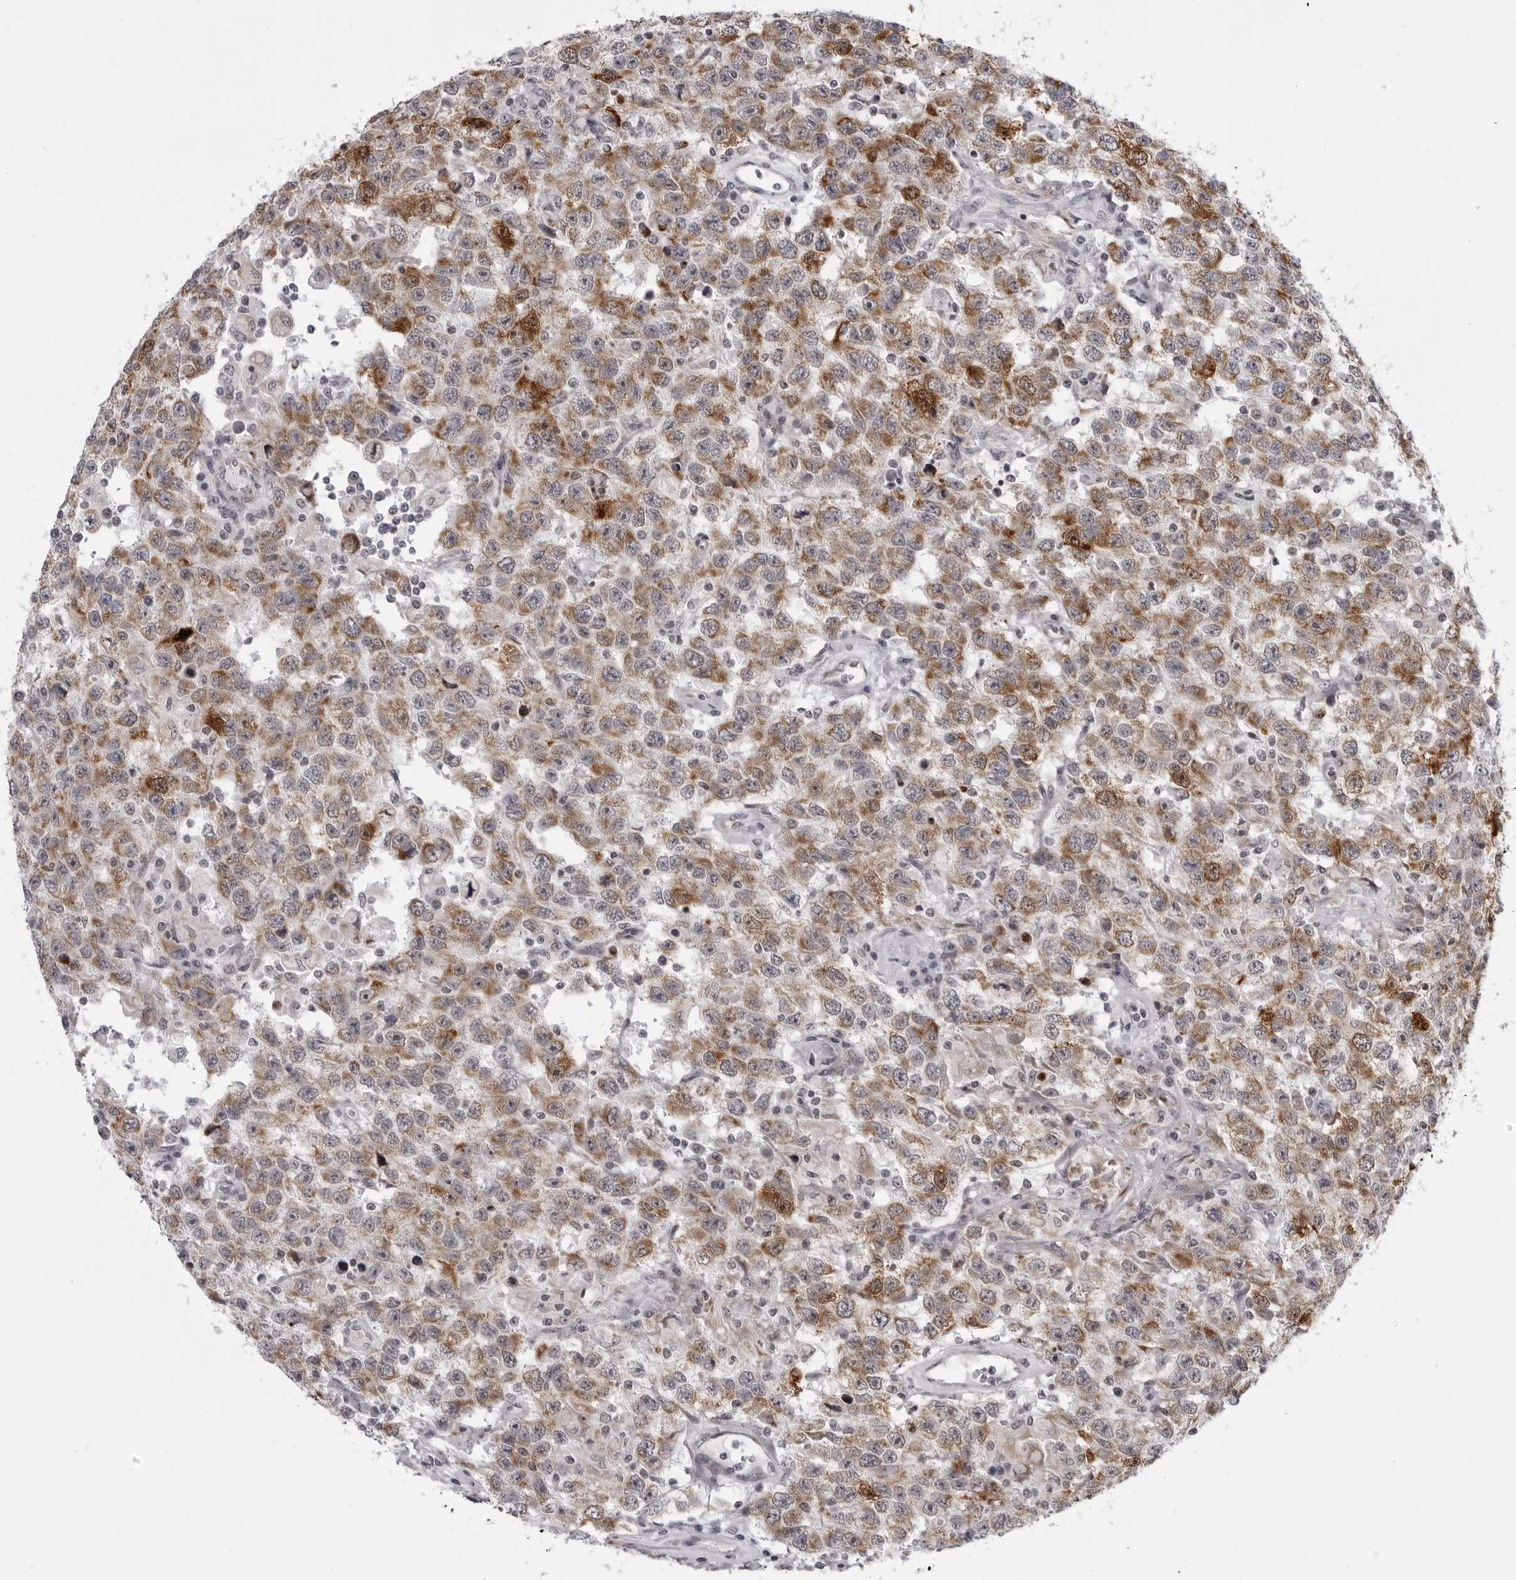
{"staining": {"intensity": "moderate", "quantity": ">75%", "location": "cytoplasmic/membranous"}, "tissue": "testis cancer", "cell_type": "Tumor cells", "image_type": "cancer", "snomed": [{"axis": "morphology", "description": "Seminoma, NOS"}, {"axis": "topography", "description": "Testis"}], "caption": "About >75% of tumor cells in testis seminoma display moderate cytoplasmic/membranous protein expression as visualized by brown immunohistochemical staining.", "gene": "RTCA", "patient": {"sex": "male", "age": 41}}